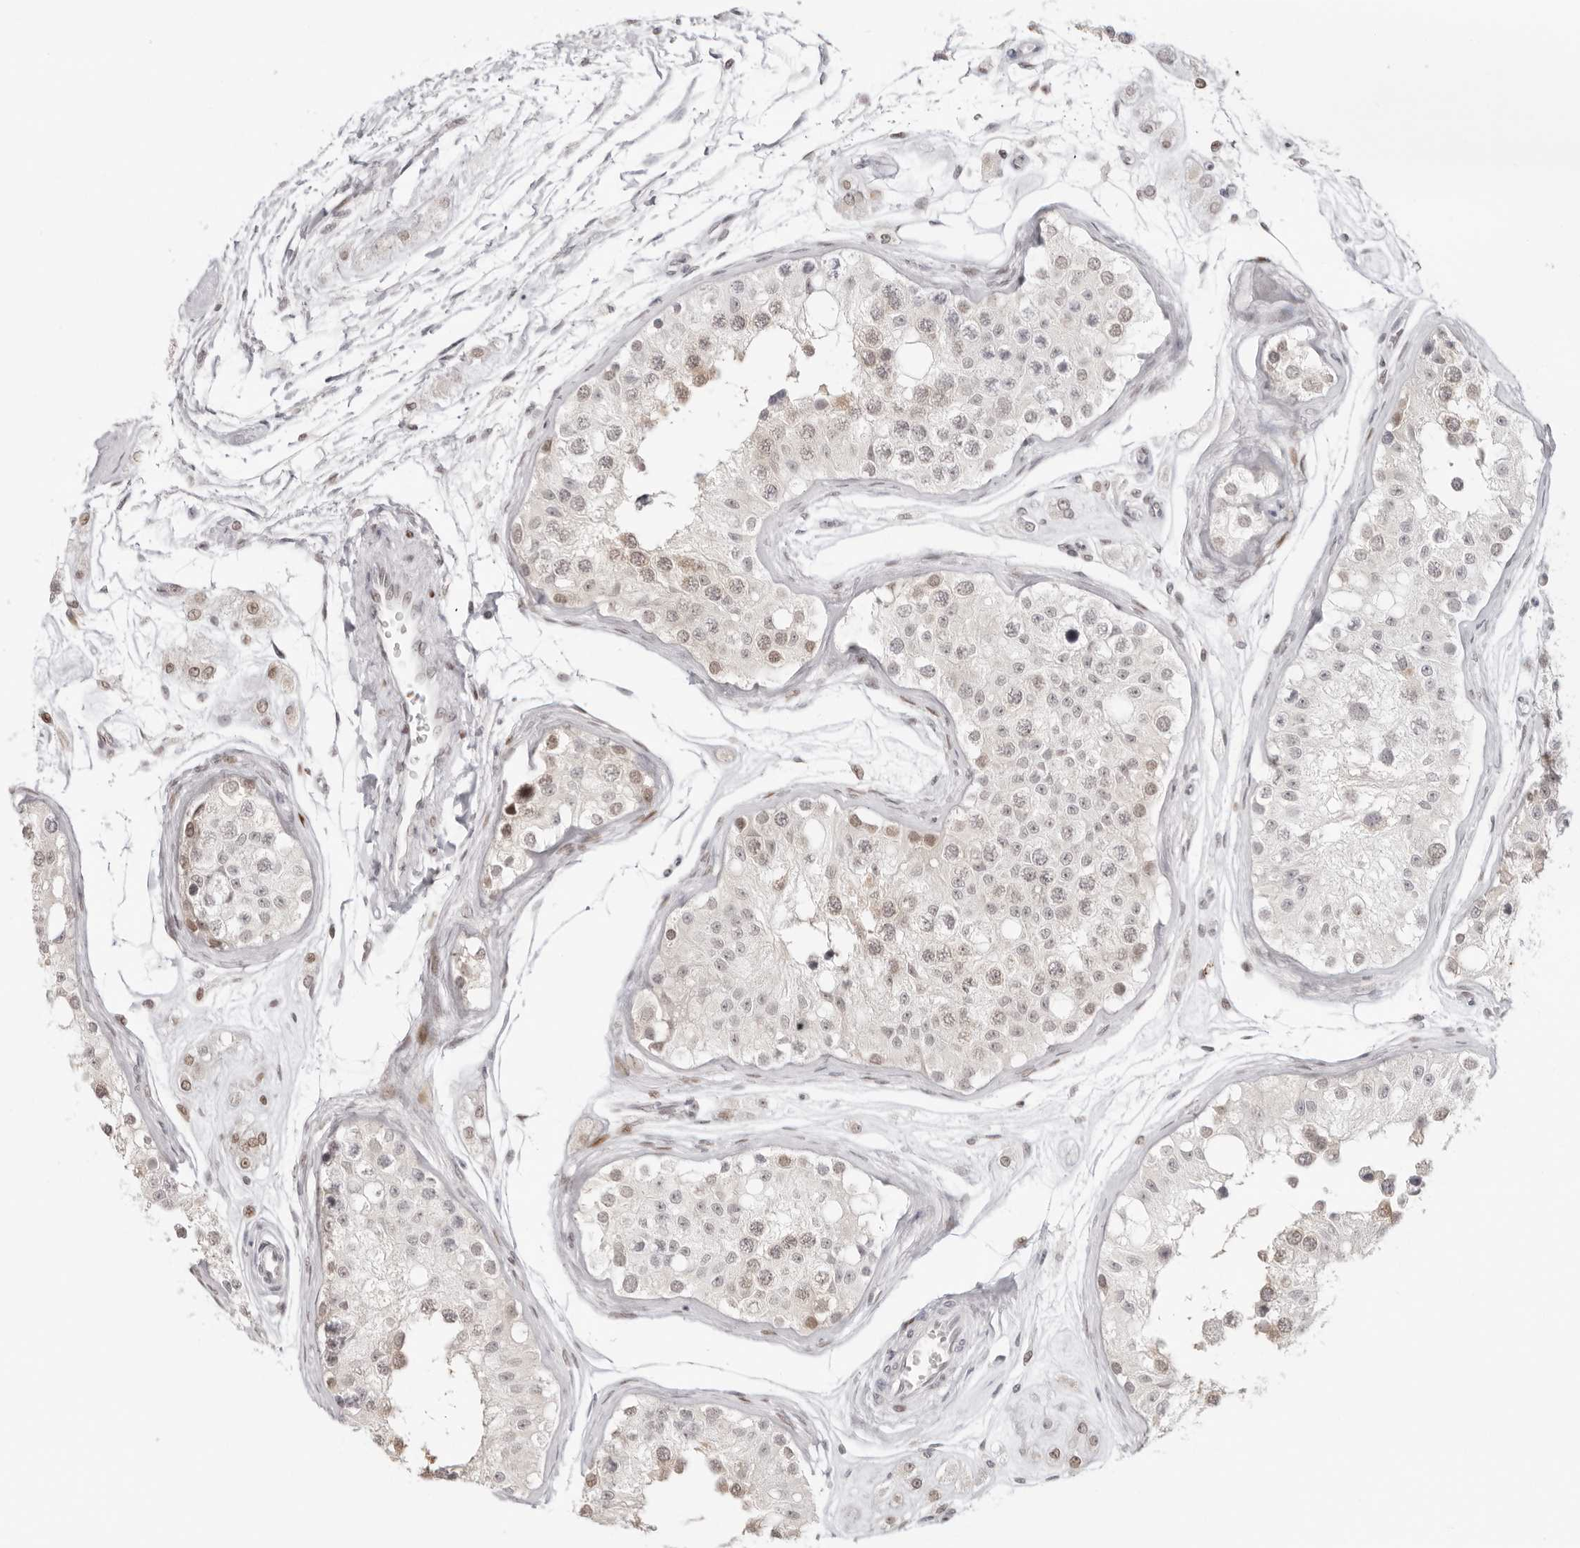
{"staining": {"intensity": "moderate", "quantity": "25%-75%", "location": "cytoplasmic/membranous"}, "tissue": "testis", "cell_type": "Cells in seminiferous ducts", "image_type": "normal", "snomed": [{"axis": "morphology", "description": "Normal tissue, NOS"}, {"axis": "morphology", "description": "Adenocarcinoma, metastatic, NOS"}, {"axis": "topography", "description": "Testis"}], "caption": "Human testis stained for a protein (brown) demonstrates moderate cytoplasmic/membranous positive positivity in about 25%-75% of cells in seminiferous ducts.", "gene": "RNF146", "patient": {"sex": "male", "age": 26}}